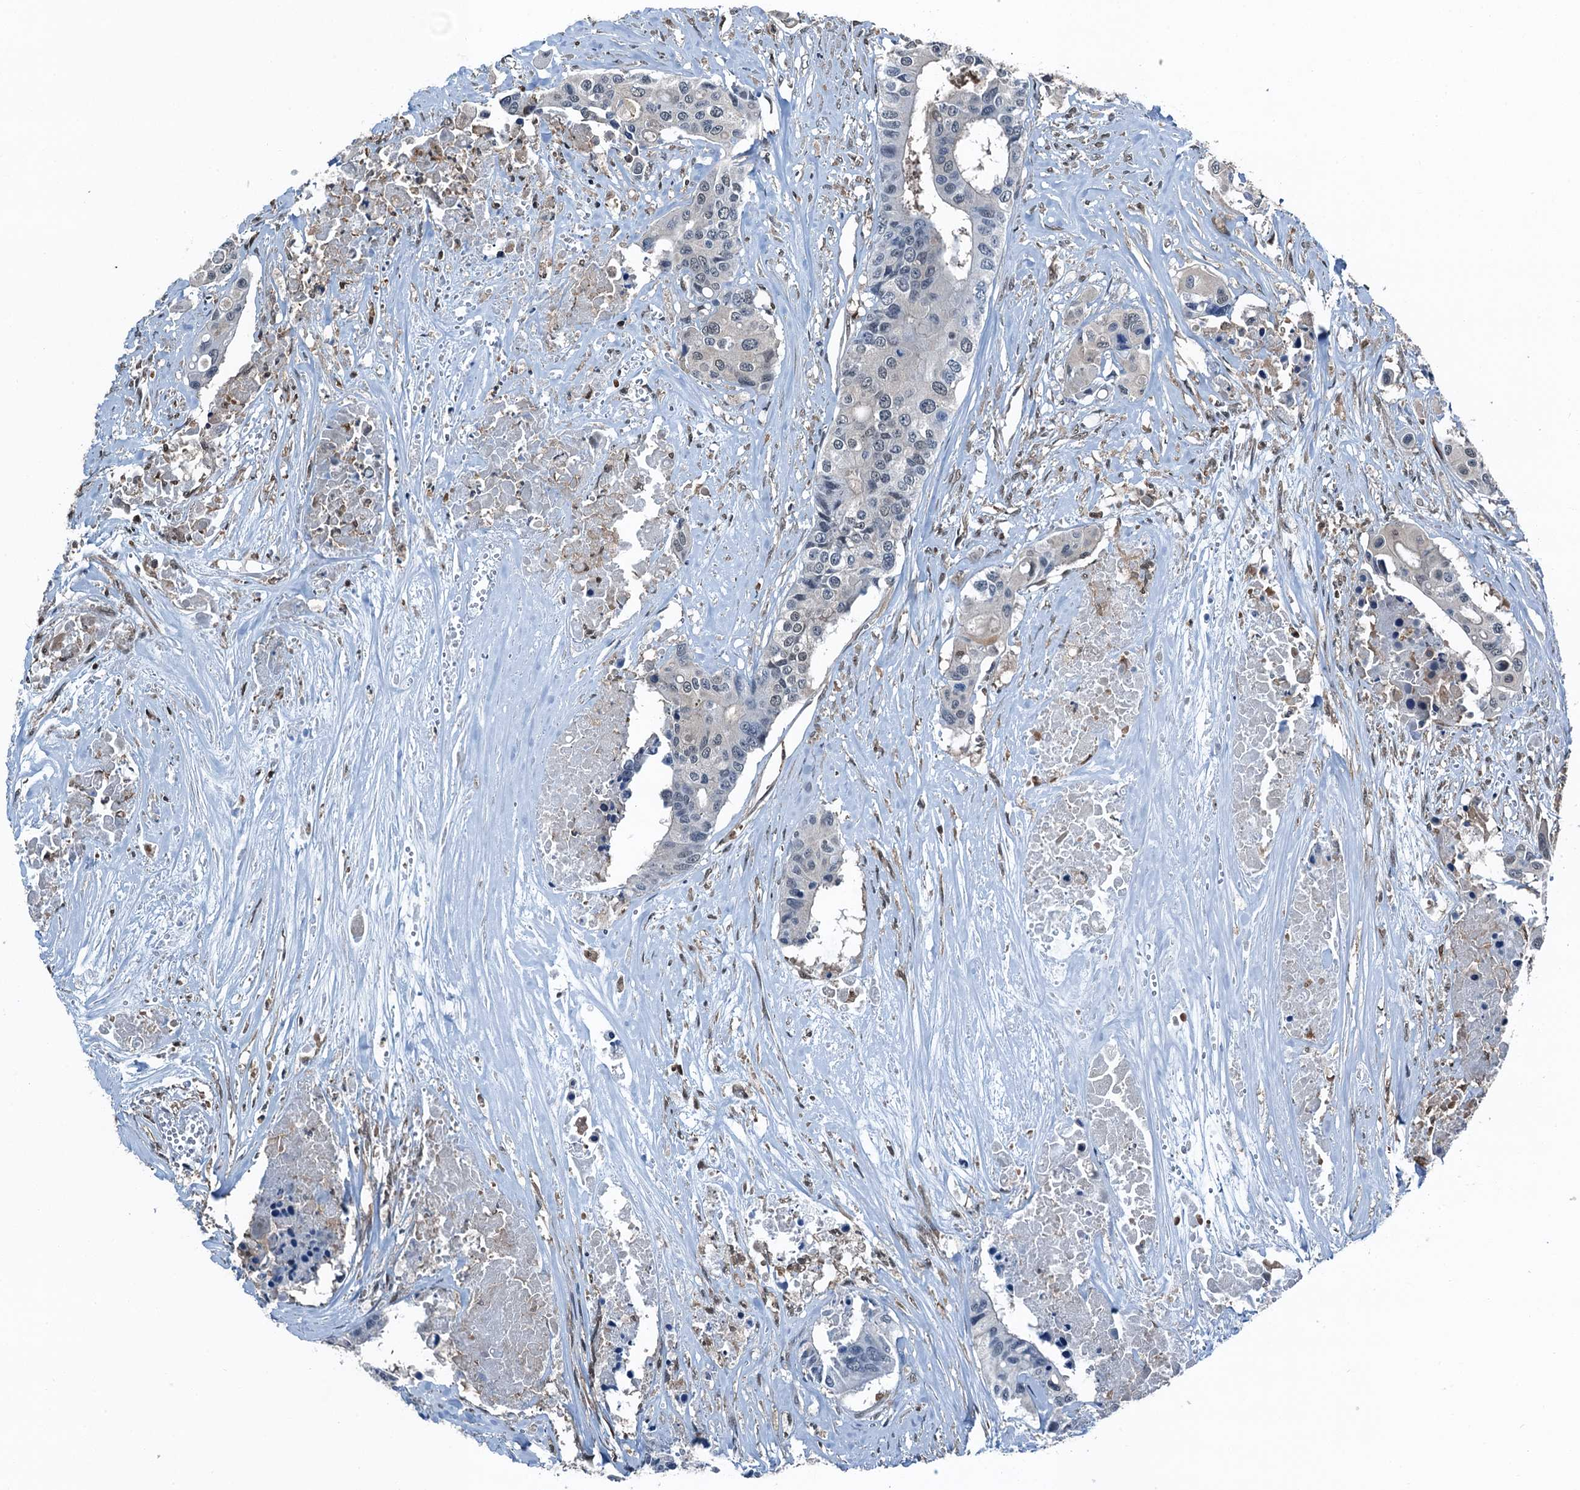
{"staining": {"intensity": "negative", "quantity": "none", "location": "none"}, "tissue": "colorectal cancer", "cell_type": "Tumor cells", "image_type": "cancer", "snomed": [{"axis": "morphology", "description": "Adenocarcinoma, NOS"}, {"axis": "topography", "description": "Colon"}], "caption": "Tumor cells are negative for protein expression in human colorectal cancer (adenocarcinoma).", "gene": "RNH1", "patient": {"sex": "male", "age": 77}}